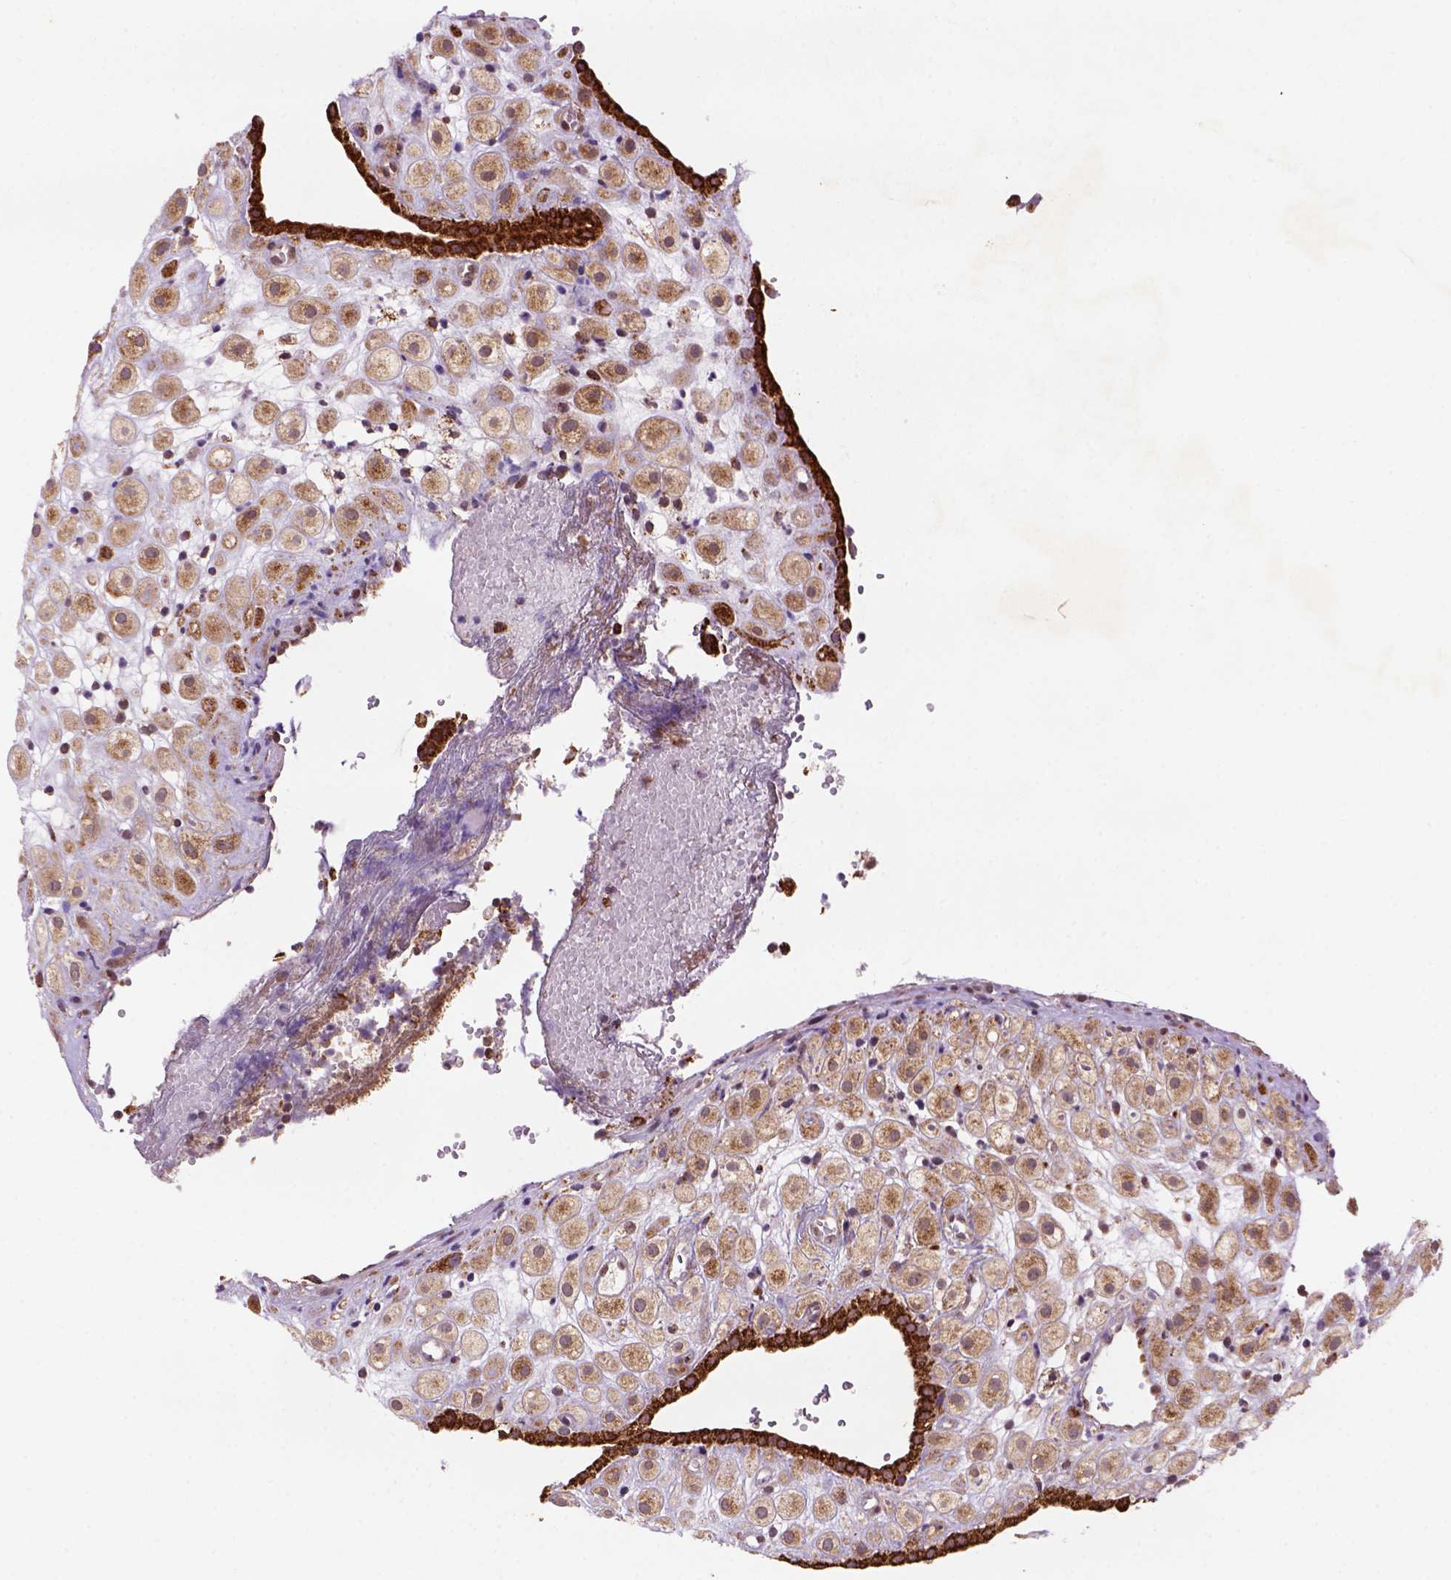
{"staining": {"intensity": "moderate", "quantity": ">75%", "location": "cytoplasmic/membranous"}, "tissue": "placenta", "cell_type": "Decidual cells", "image_type": "normal", "snomed": [{"axis": "morphology", "description": "Normal tissue, NOS"}, {"axis": "topography", "description": "Placenta"}], "caption": "This image reveals unremarkable placenta stained with immunohistochemistry (IHC) to label a protein in brown. The cytoplasmic/membranous of decidual cells show moderate positivity for the protein. Nuclei are counter-stained blue.", "gene": "FZD7", "patient": {"sex": "female", "age": 24}}